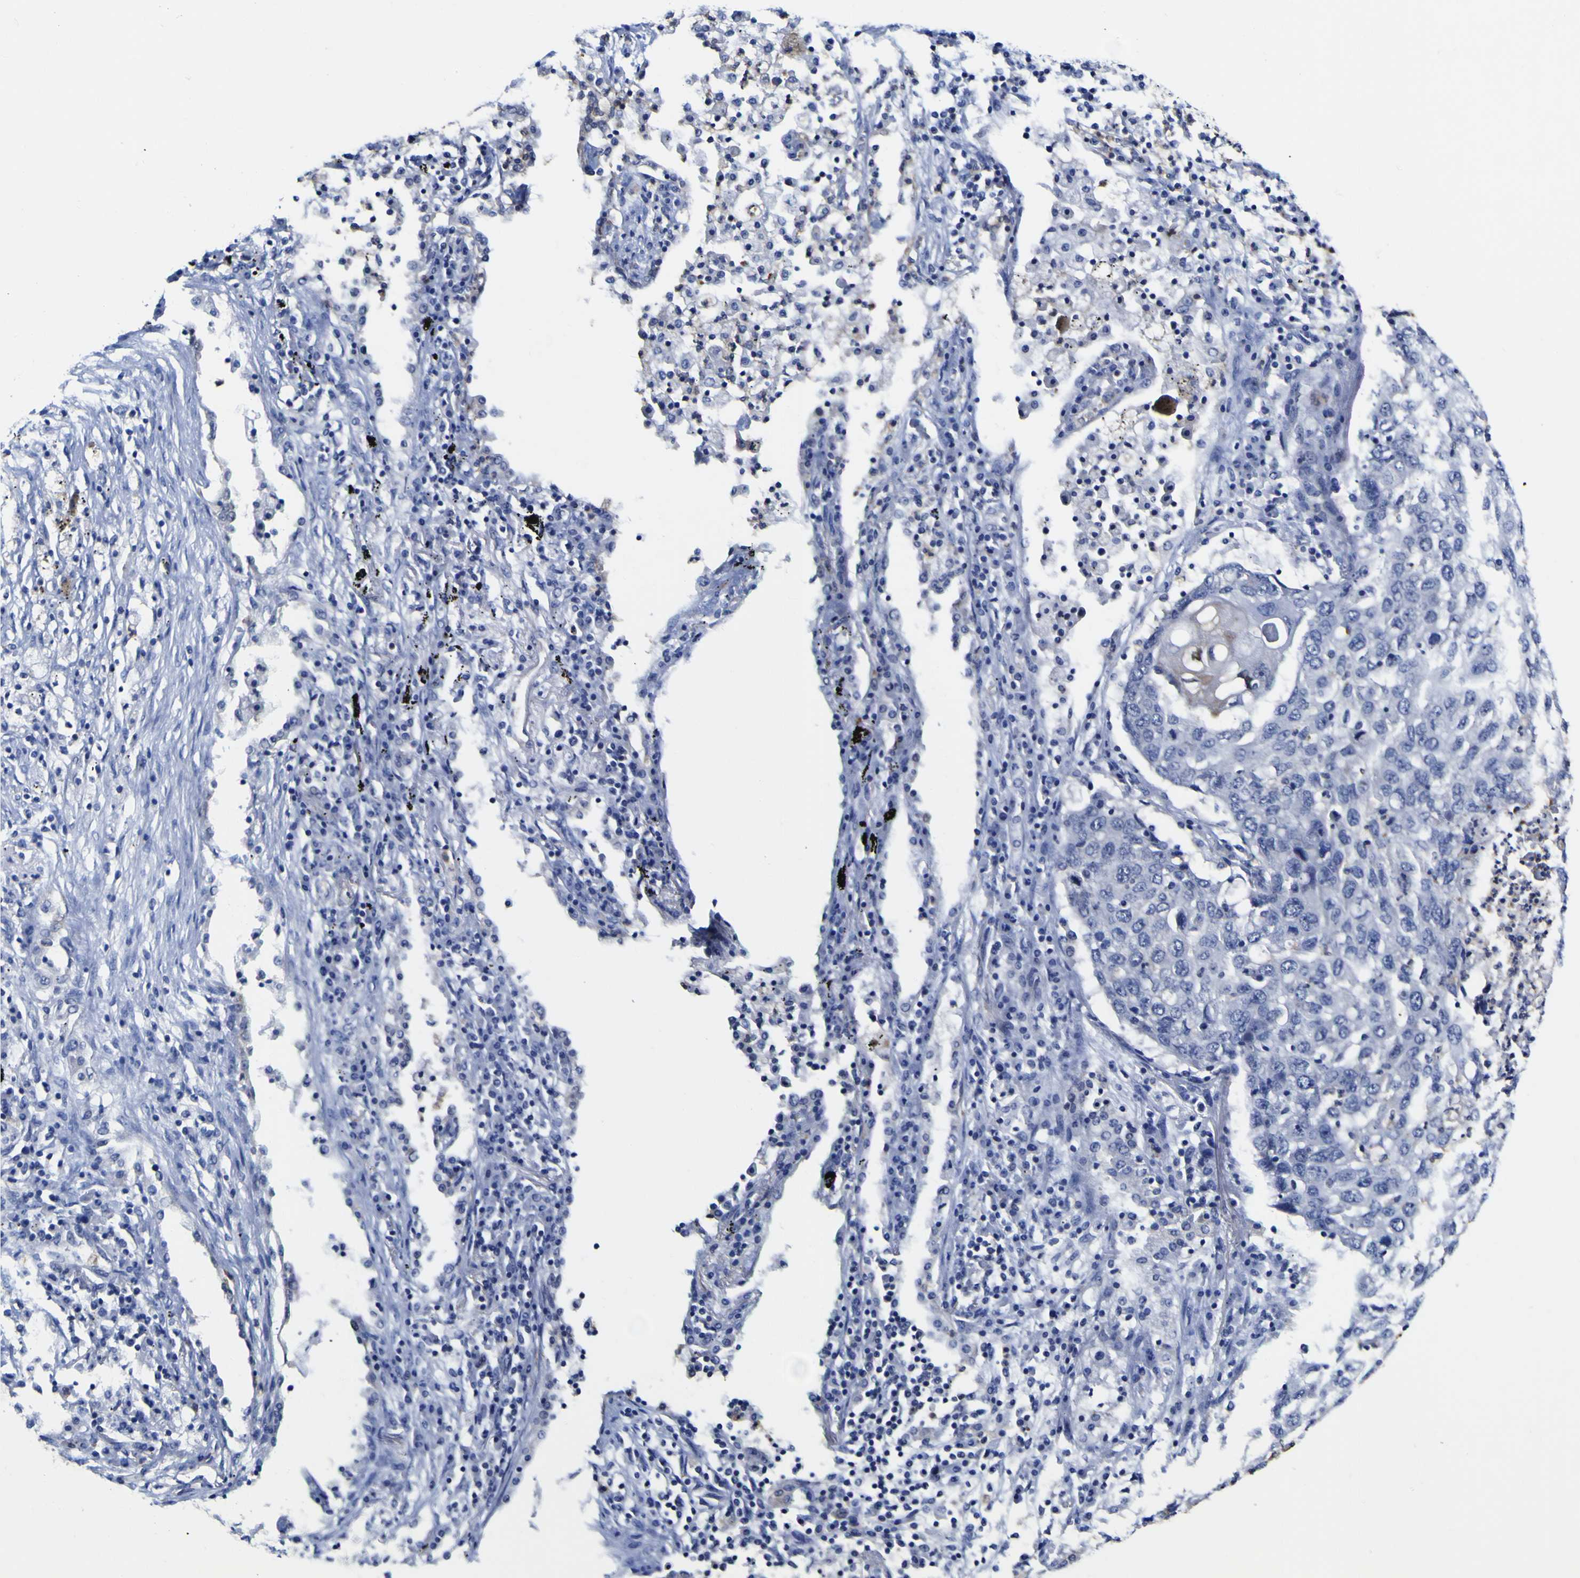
{"staining": {"intensity": "negative", "quantity": "none", "location": "none"}, "tissue": "lung cancer", "cell_type": "Tumor cells", "image_type": "cancer", "snomed": [{"axis": "morphology", "description": "Squamous cell carcinoma, NOS"}, {"axis": "topography", "description": "Lung"}], "caption": "The IHC image has no significant expression in tumor cells of lung cancer (squamous cell carcinoma) tissue.", "gene": "CASP6", "patient": {"sex": "female", "age": 63}}